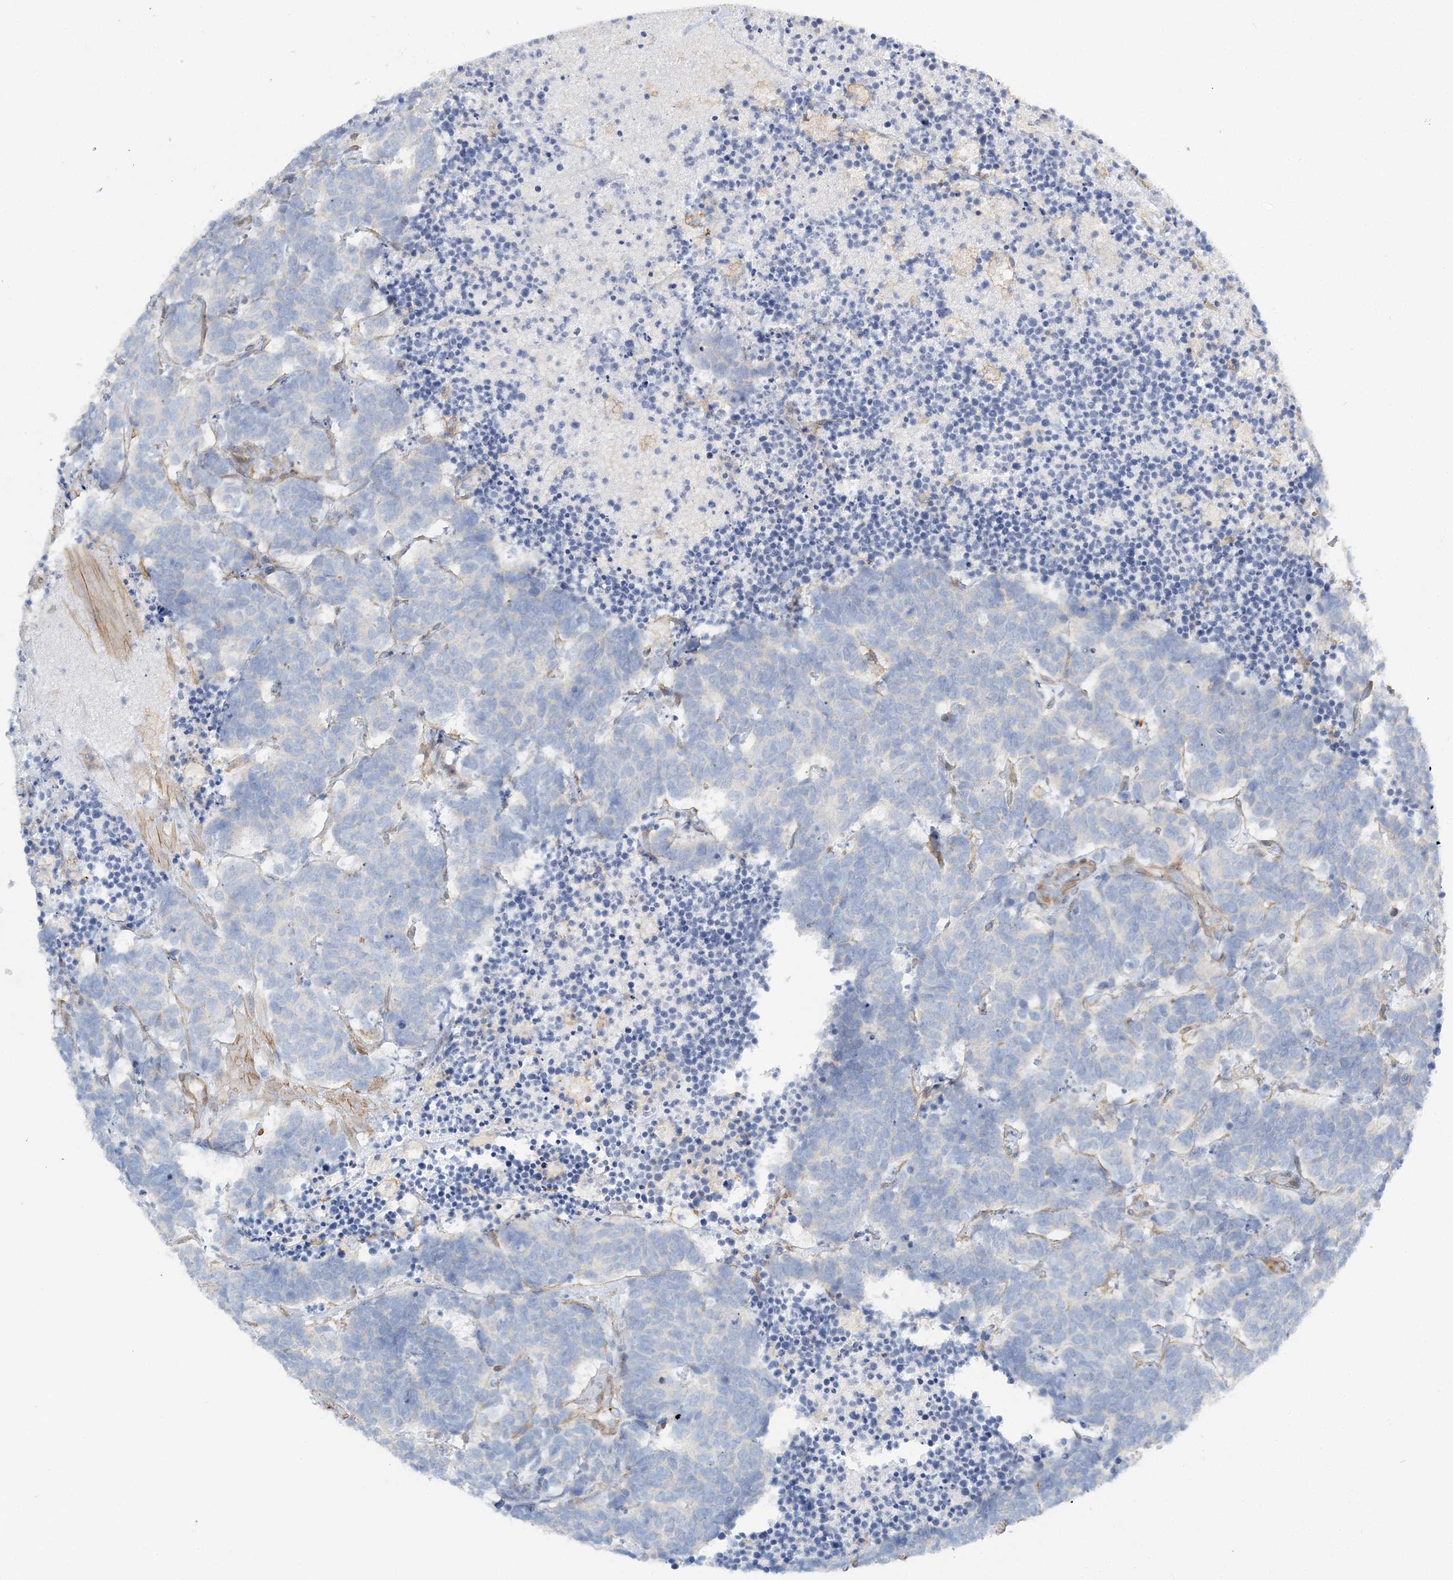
{"staining": {"intensity": "negative", "quantity": "none", "location": "none"}, "tissue": "carcinoid", "cell_type": "Tumor cells", "image_type": "cancer", "snomed": [{"axis": "morphology", "description": "Carcinoma, NOS"}, {"axis": "morphology", "description": "Carcinoid, malignant, NOS"}, {"axis": "topography", "description": "Urinary bladder"}], "caption": "An immunohistochemistry photomicrograph of carcinoid is shown. There is no staining in tumor cells of carcinoid.", "gene": "CUEDC2", "patient": {"sex": "male", "age": 57}}